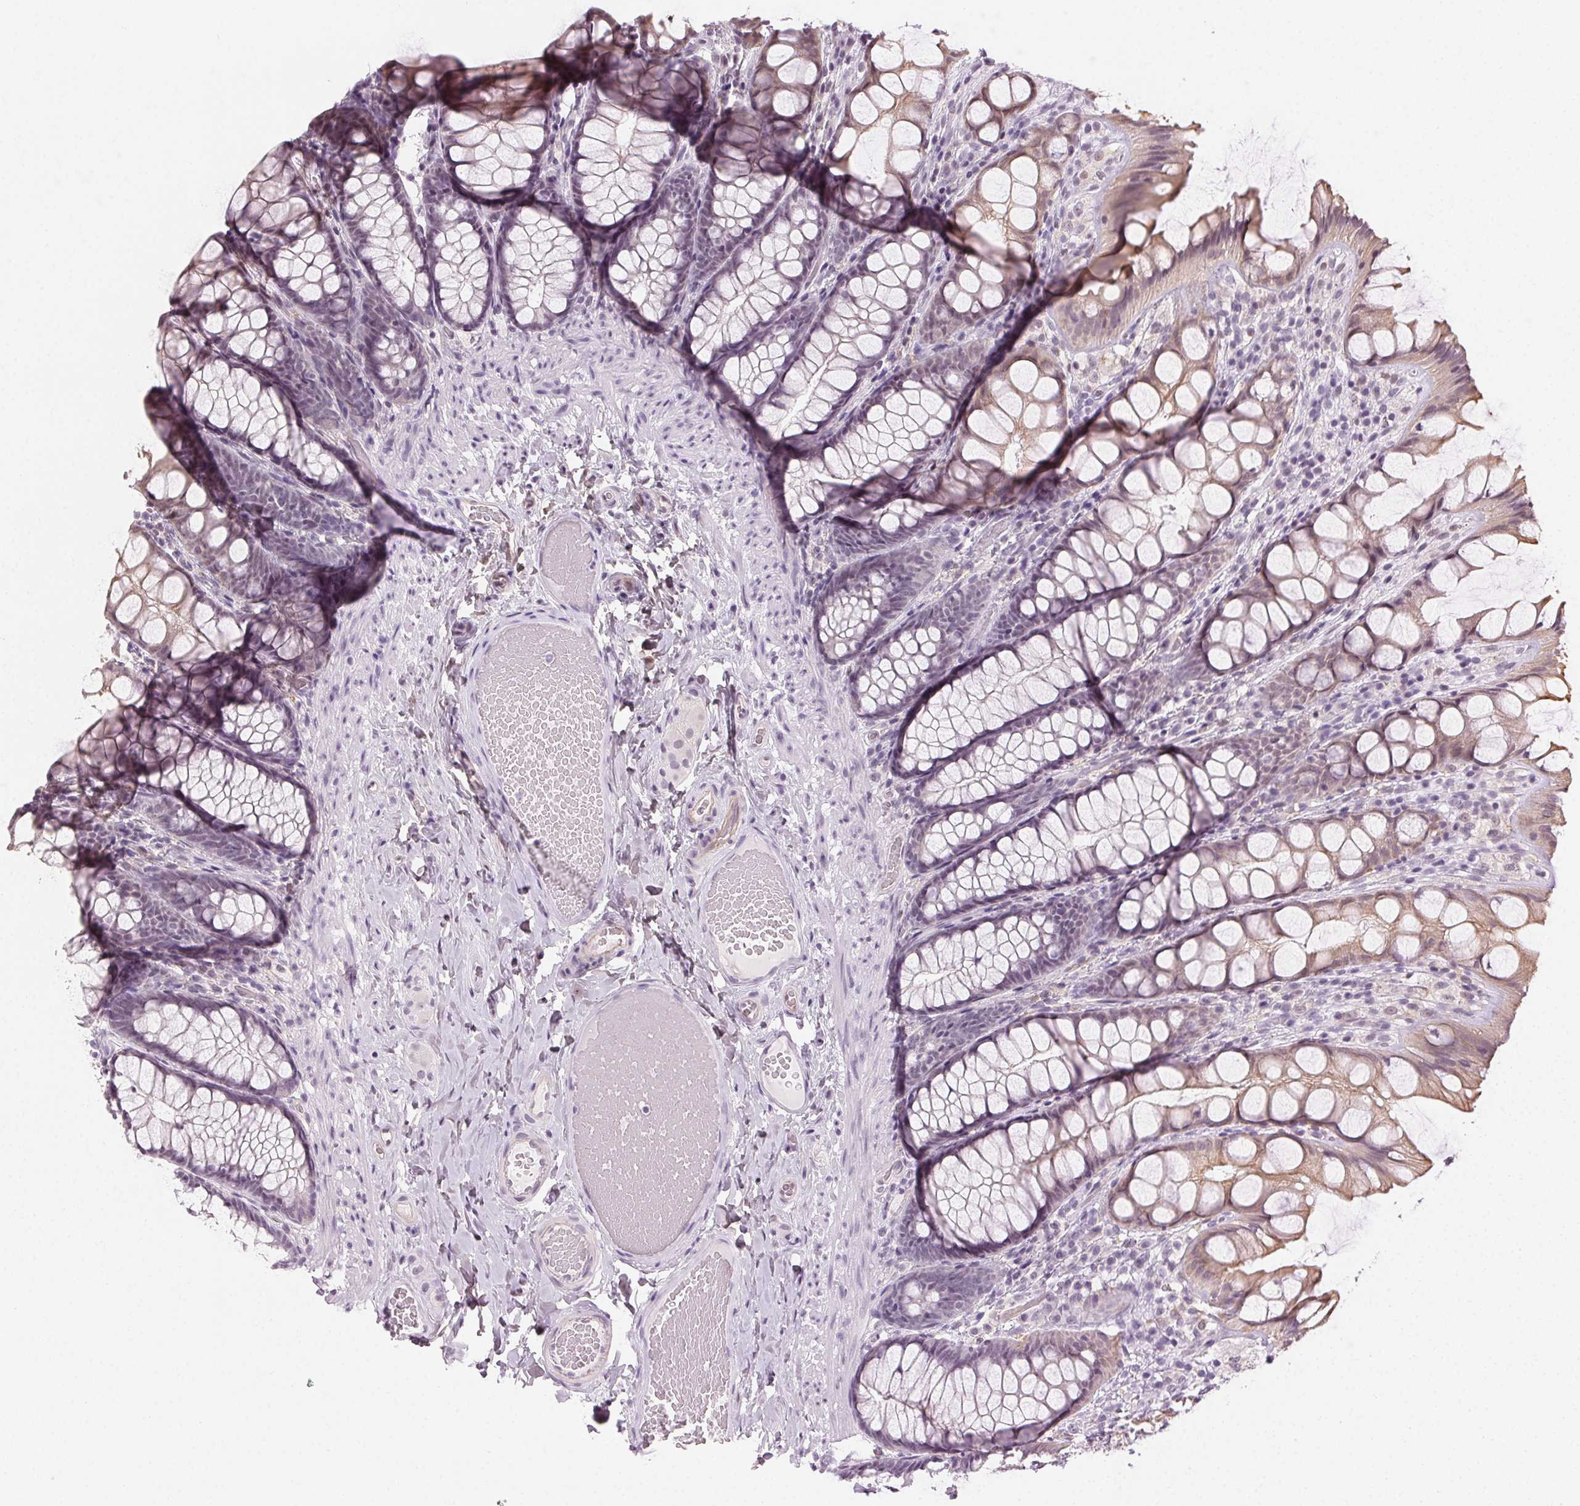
{"staining": {"intensity": "negative", "quantity": "none", "location": "none"}, "tissue": "colon", "cell_type": "Endothelial cells", "image_type": "normal", "snomed": [{"axis": "morphology", "description": "Normal tissue, NOS"}, {"axis": "topography", "description": "Colon"}], "caption": "There is no significant staining in endothelial cells of colon. The staining was performed using DAB to visualize the protein expression in brown, while the nuclei were stained in blue with hematoxylin (Magnification: 20x).", "gene": "AIF1L", "patient": {"sex": "male", "age": 47}}